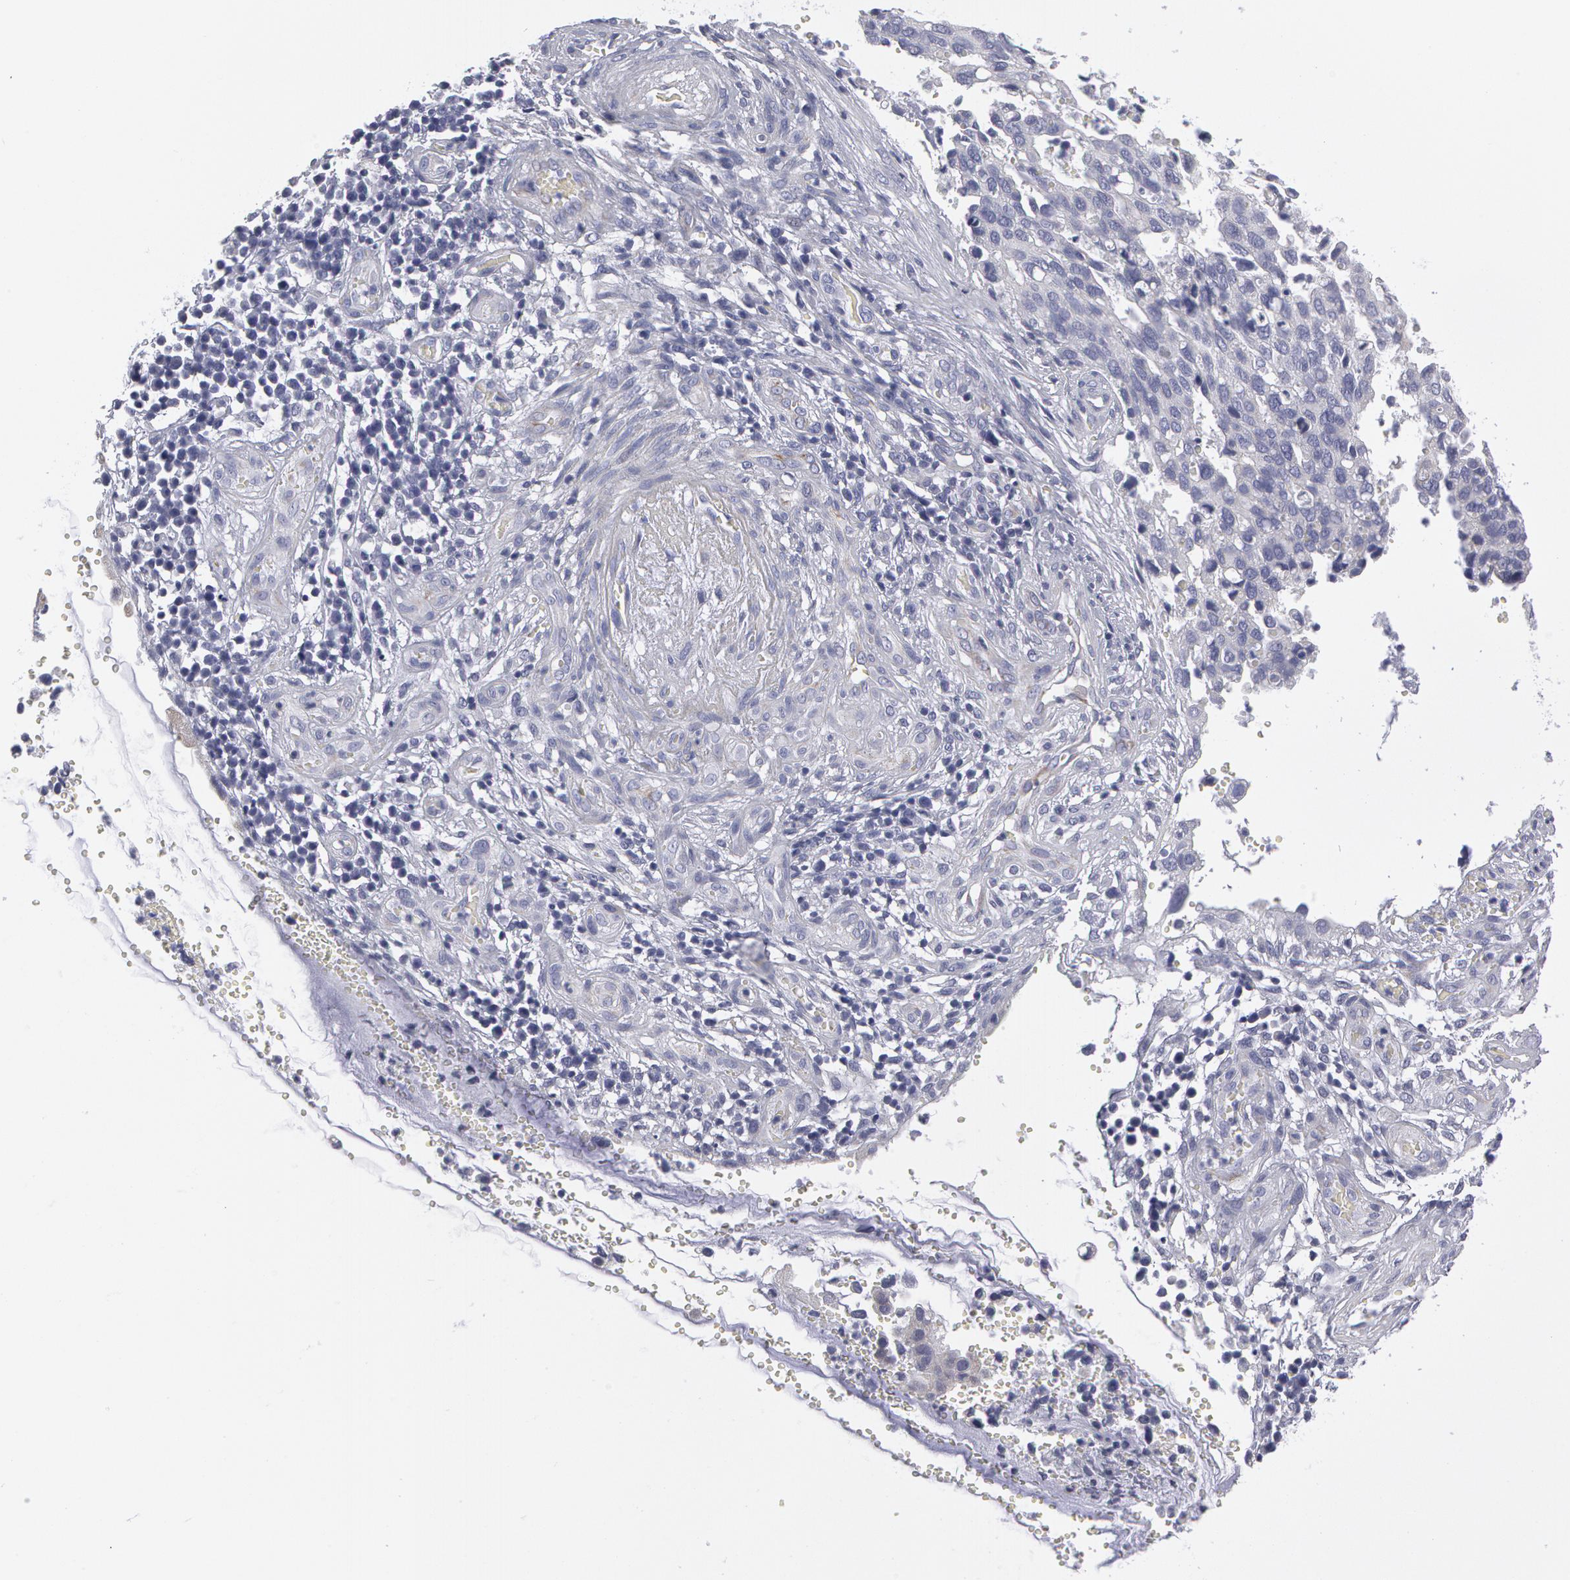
{"staining": {"intensity": "negative", "quantity": "none", "location": "none"}, "tissue": "cervical cancer", "cell_type": "Tumor cells", "image_type": "cancer", "snomed": [{"axis": "morphology", "description": "Normal tissue, NOS"}, {"axis": "morphology", "description": "Squamous cell carcinoma, NOS"}, {"axis": "topography", "description": "Cervix"}], "caption": "Cervical cancer was stained to show a protein in brown. There is no significant positivity in tumor cells. (DAB (3,3'-diaminobenzidine) IHC, high magnification).", "gene": "SMC1B", "patient": {"sex": "female", "age": 45}}